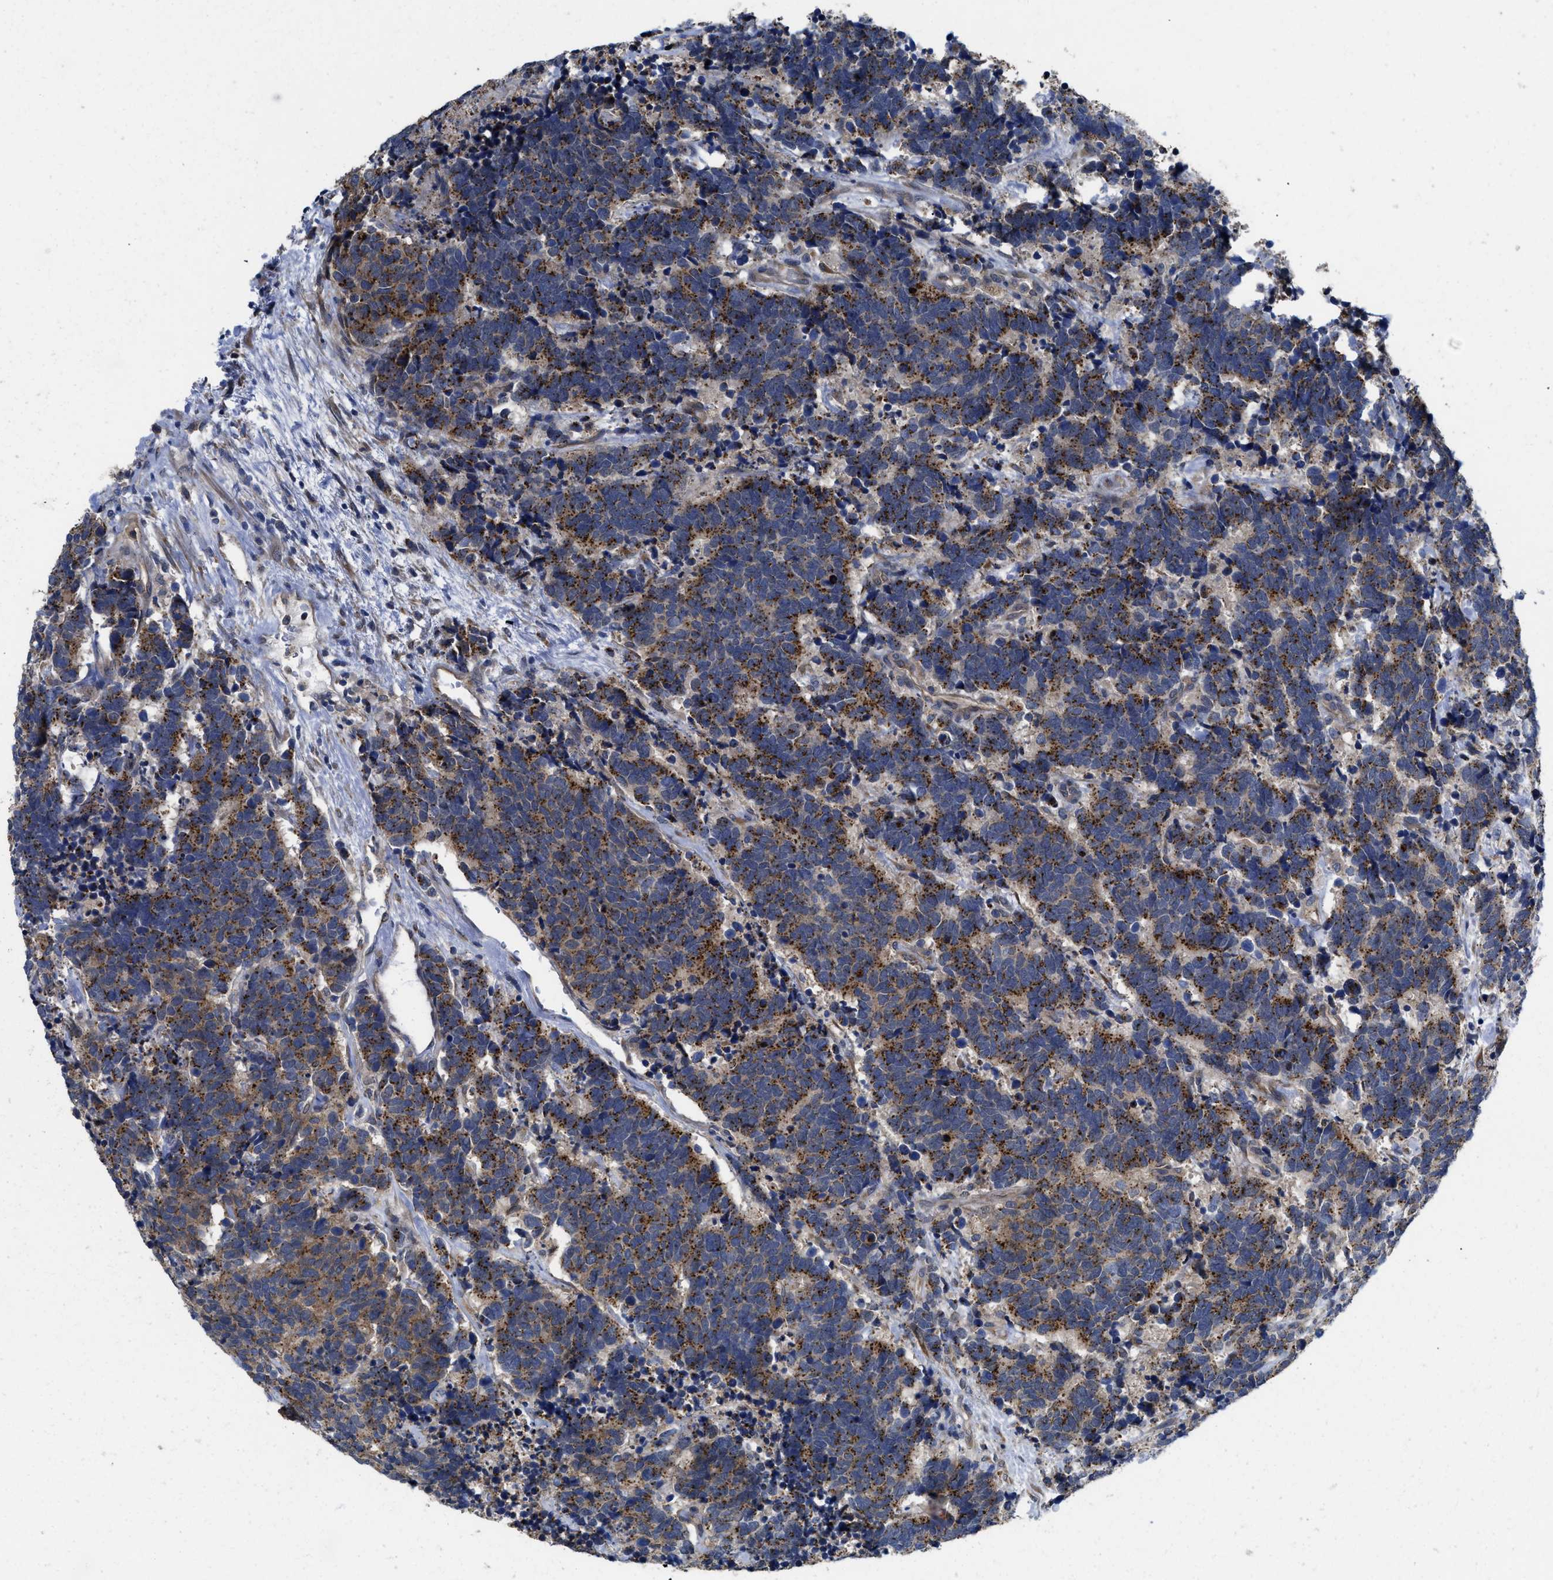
{"staining": {"intensity": "moderate", "quantity": ">75%", "location": "cytoplasmic/membranous"}, "tissue": "carcinoid", "cell_type": "Tumor cells", "image_type": "cancer", "snomed": [{"axis": "morphology", "description": "Carcinoma, NOS"}, {"axis": "morphology", "description": "Carcinoid, malignant, NOS"}, {"axis": "topography", "description": "Urinary bladder"}], "caption": "Protein staining of carcinoid tissue displays moderate cytoplasmic/membranous expression in about >75% of tumor cells.", "gene": "PKD2", "patient": {"sex": "male", "age": 57}}